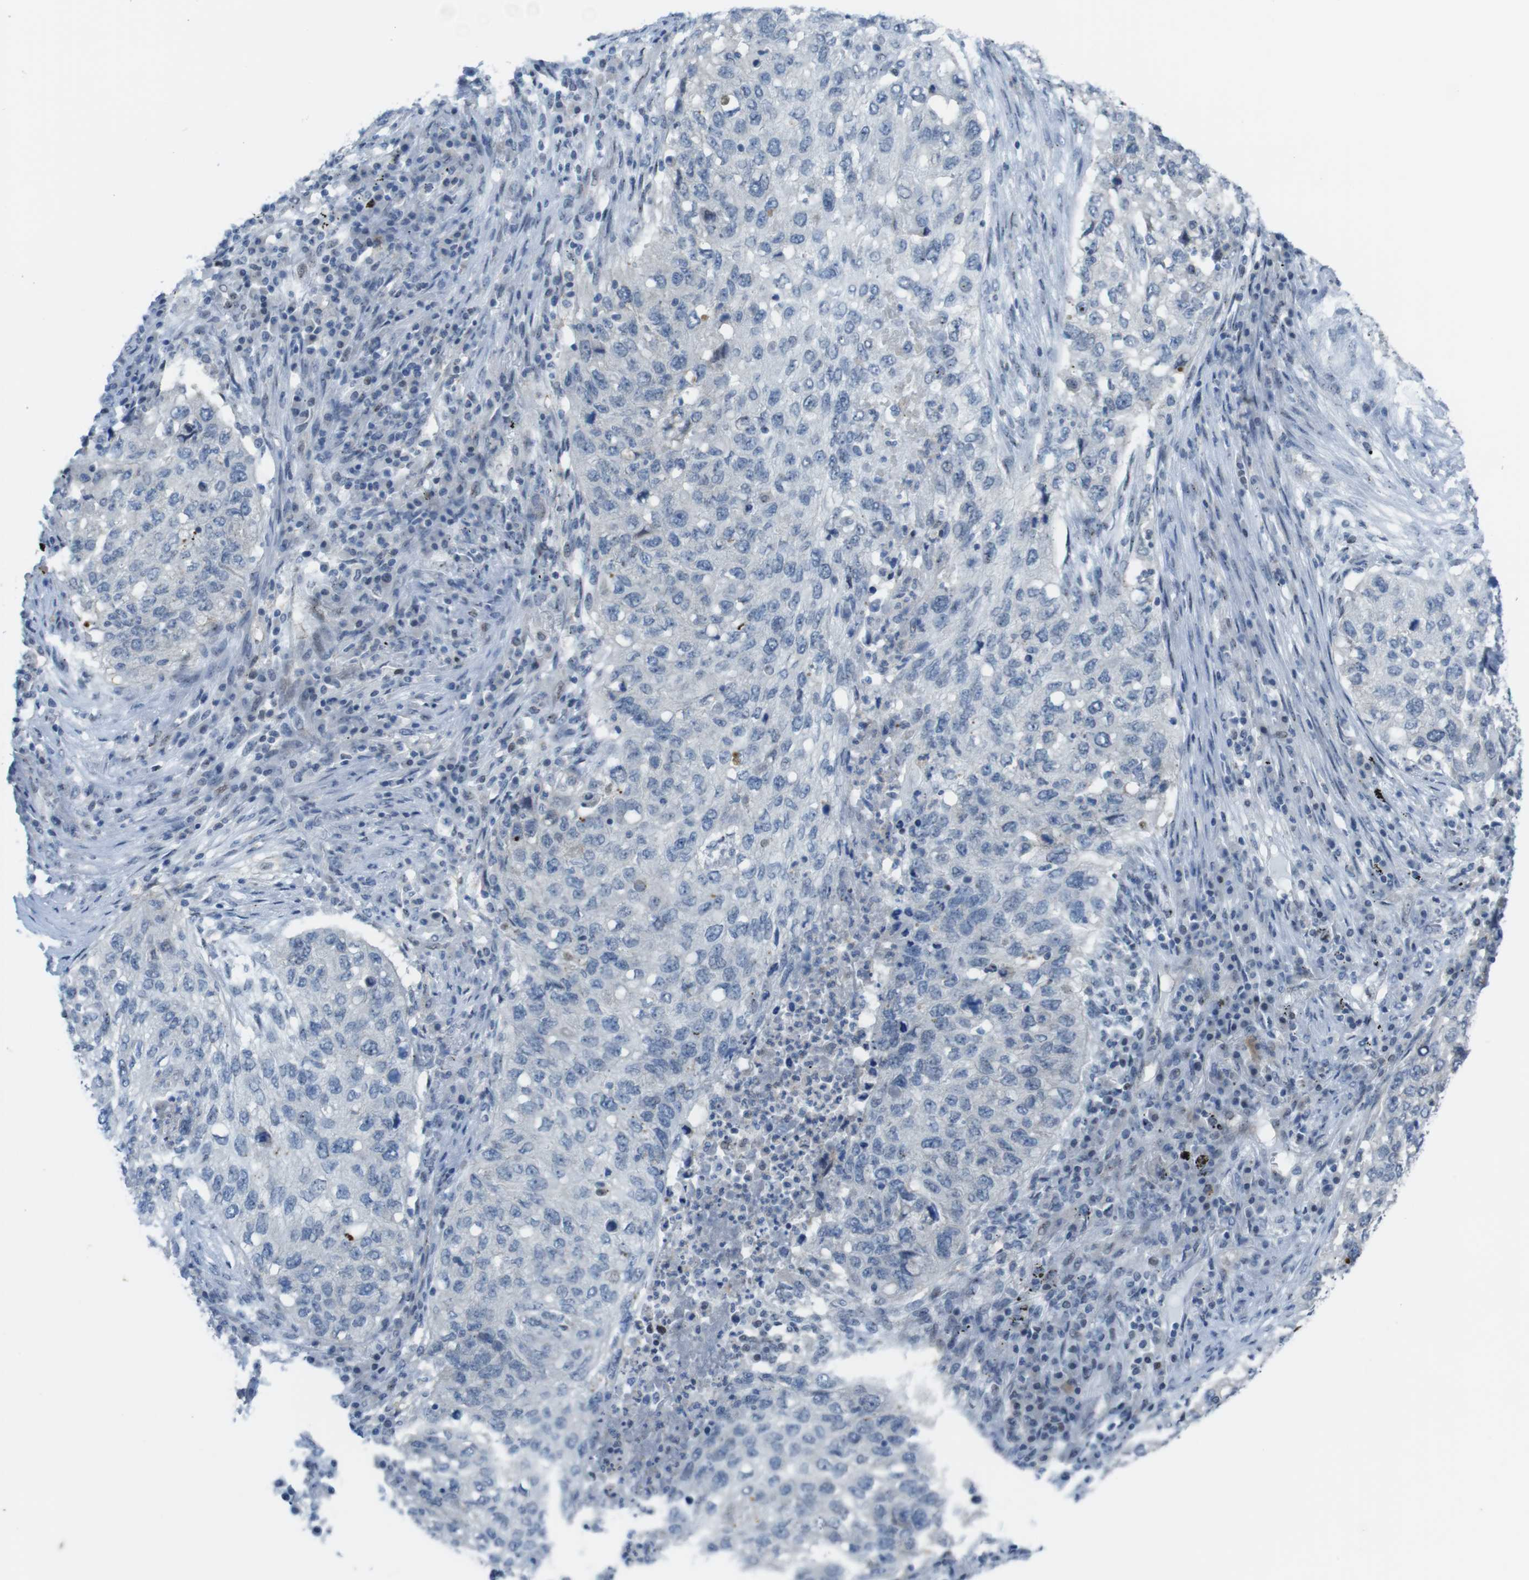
{"staining": {"intensity": "negative", "quantity": "none", "location": "none"}, "tissue": "lung cancer", "cell_type": "Tumor cells", "image_type": "cancer", "snomed": [{"axis": "morphology", "description": "Squamous cell carcinoma, NOS"}, {"axis": "topography", "description": "Lung"}], "caption": "This is an immunohistochemistry (IHC) micrograph of human lung squamous cell carcinoma. There is no staining in tumor cells.", "gene": "UBB", "patient": {"sex": "female", "age": 63}}